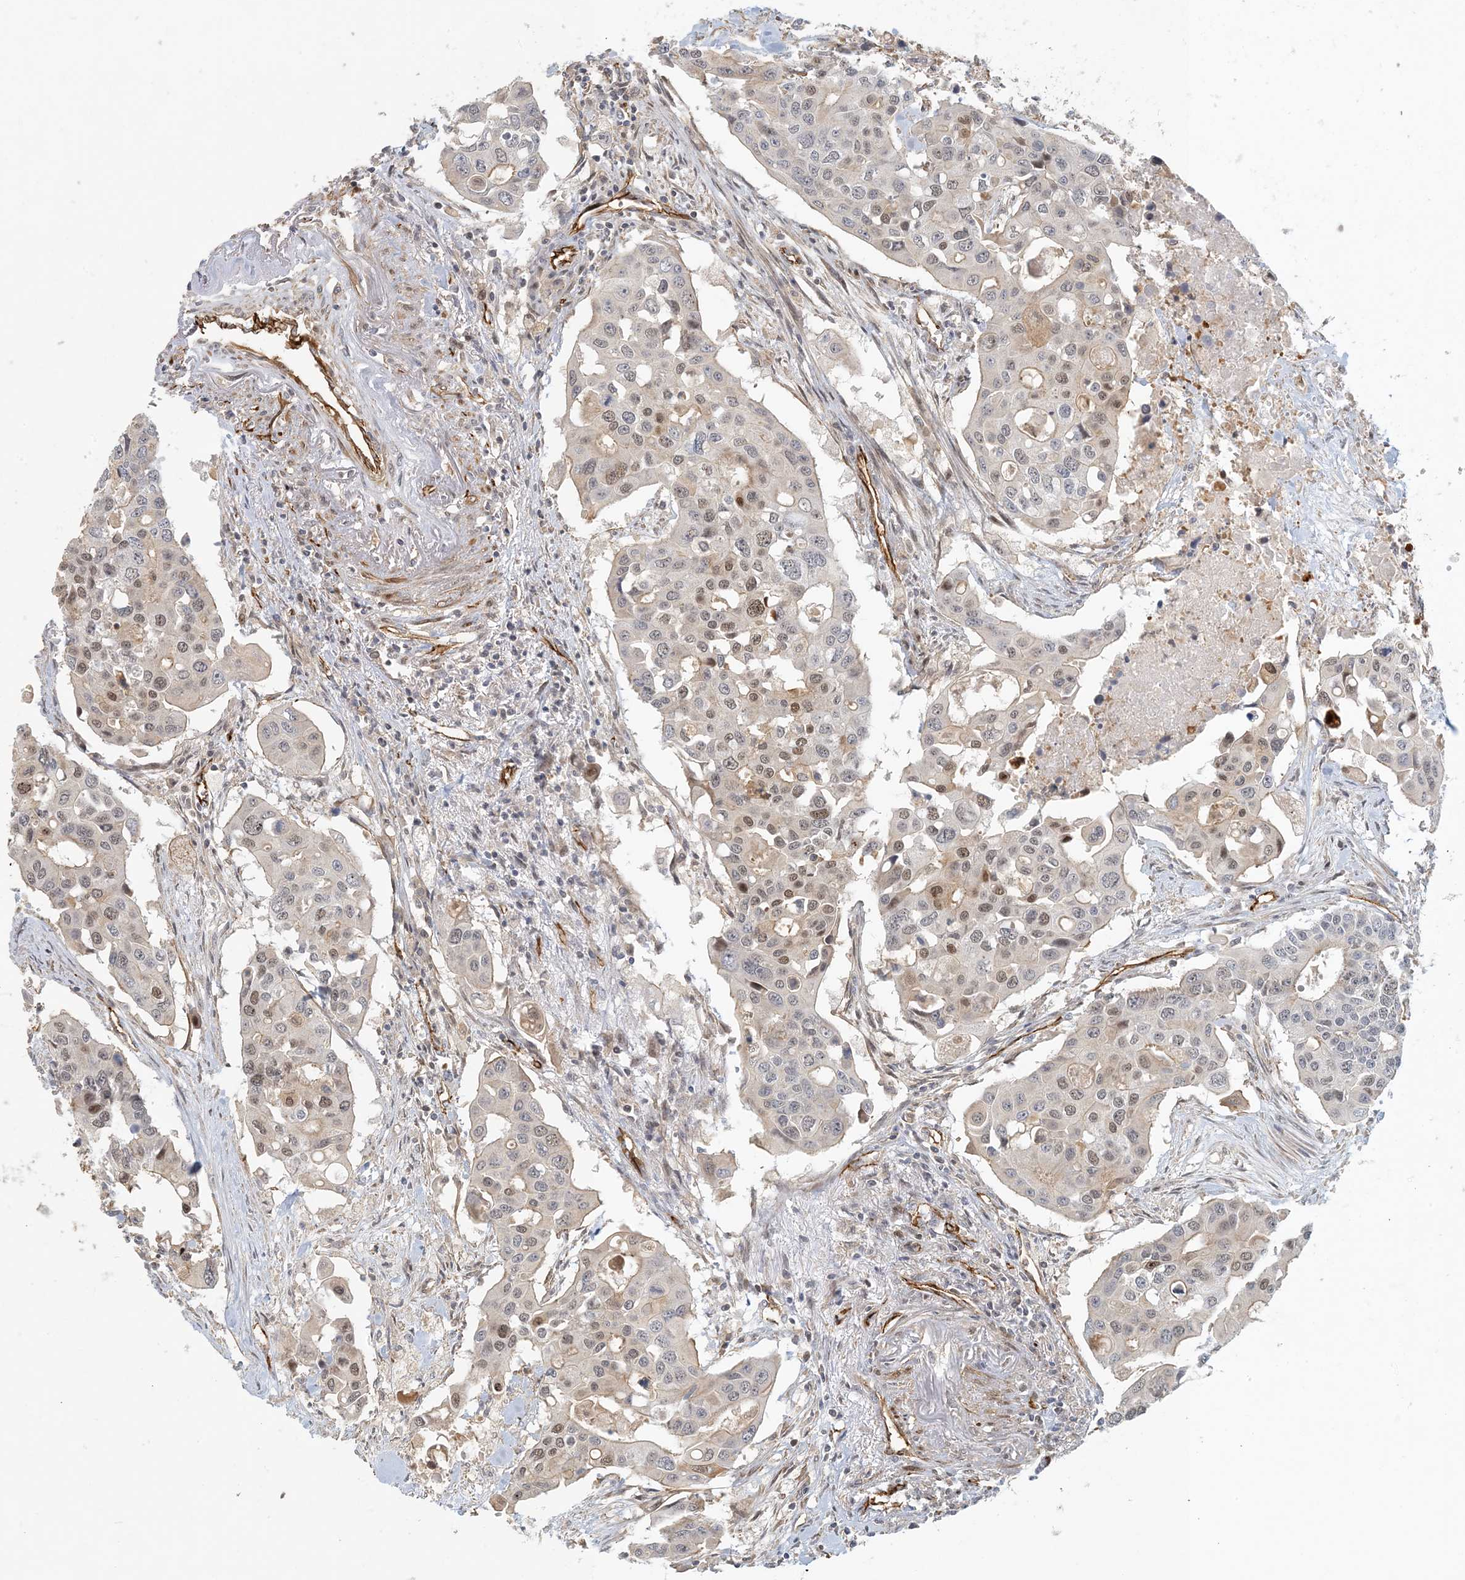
{"staining": {"intensity": "moderate", "quantity": "<25%", "location": "nuclear"}, "tissue": "colorectal cancer", "cell_type": "Tumor cells", "image_type": "cancer", "snomed": [{"axis": "morphology", "description": "Adenocarcinoma, NOS"}, {"axis": "topography", "description": "Colon"}], "caption": "Protein expression analysis of human adenocarcinoma (colorectal) reveals moderate nuclear positivity in about <25% of tumor cells. (DAB = brown stain, brightfield microscopy at high magnification).", "gene": "MAPKBP1", "patient": {"sex": "male", "age": 77}}